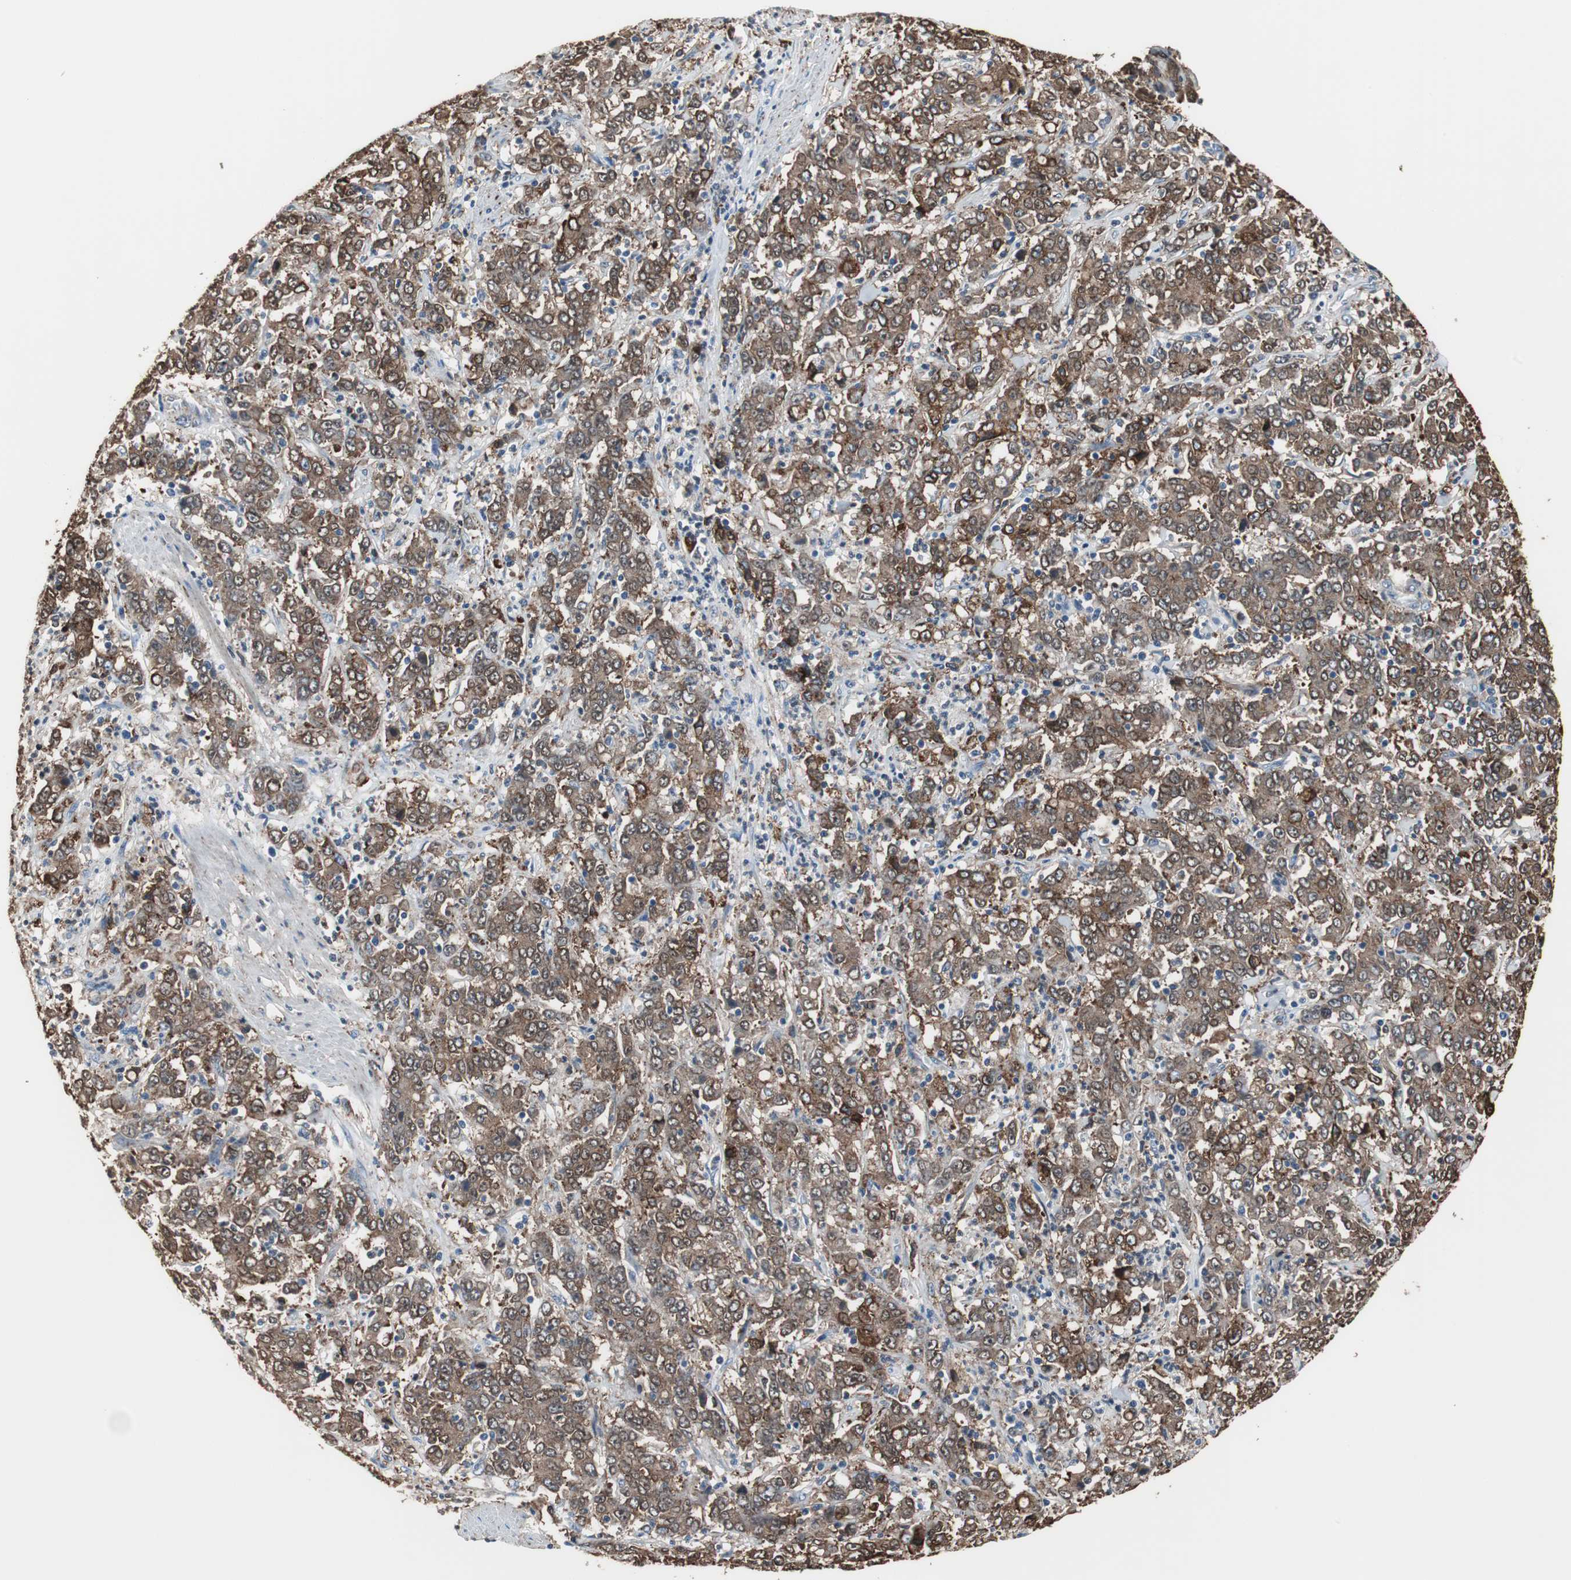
{"staining": {"intensity": "moderate", "quantity": ">75%", "location": "cytoplasmic/membranous"}, "tissue": "stomach cancer", "cell_type": "Tumor cells", "image_type": "cancer", "snomed": [{"axis": "morphology", "description": "Adenocarcinoma, NOS"}, {"axis": "topography", "description": "Stomach, lower"}], "caption": "IHC of human stomach cancer (adenocarcinoma) reveals medium levels of moderate cytoplasmic/membranous expression in approximately >75% of tumor cells. IHC stains the protein in brown and the nuclei are stained blue.", "gene": "ANXA4", "patient": {"sex": "female", "age": 71}}